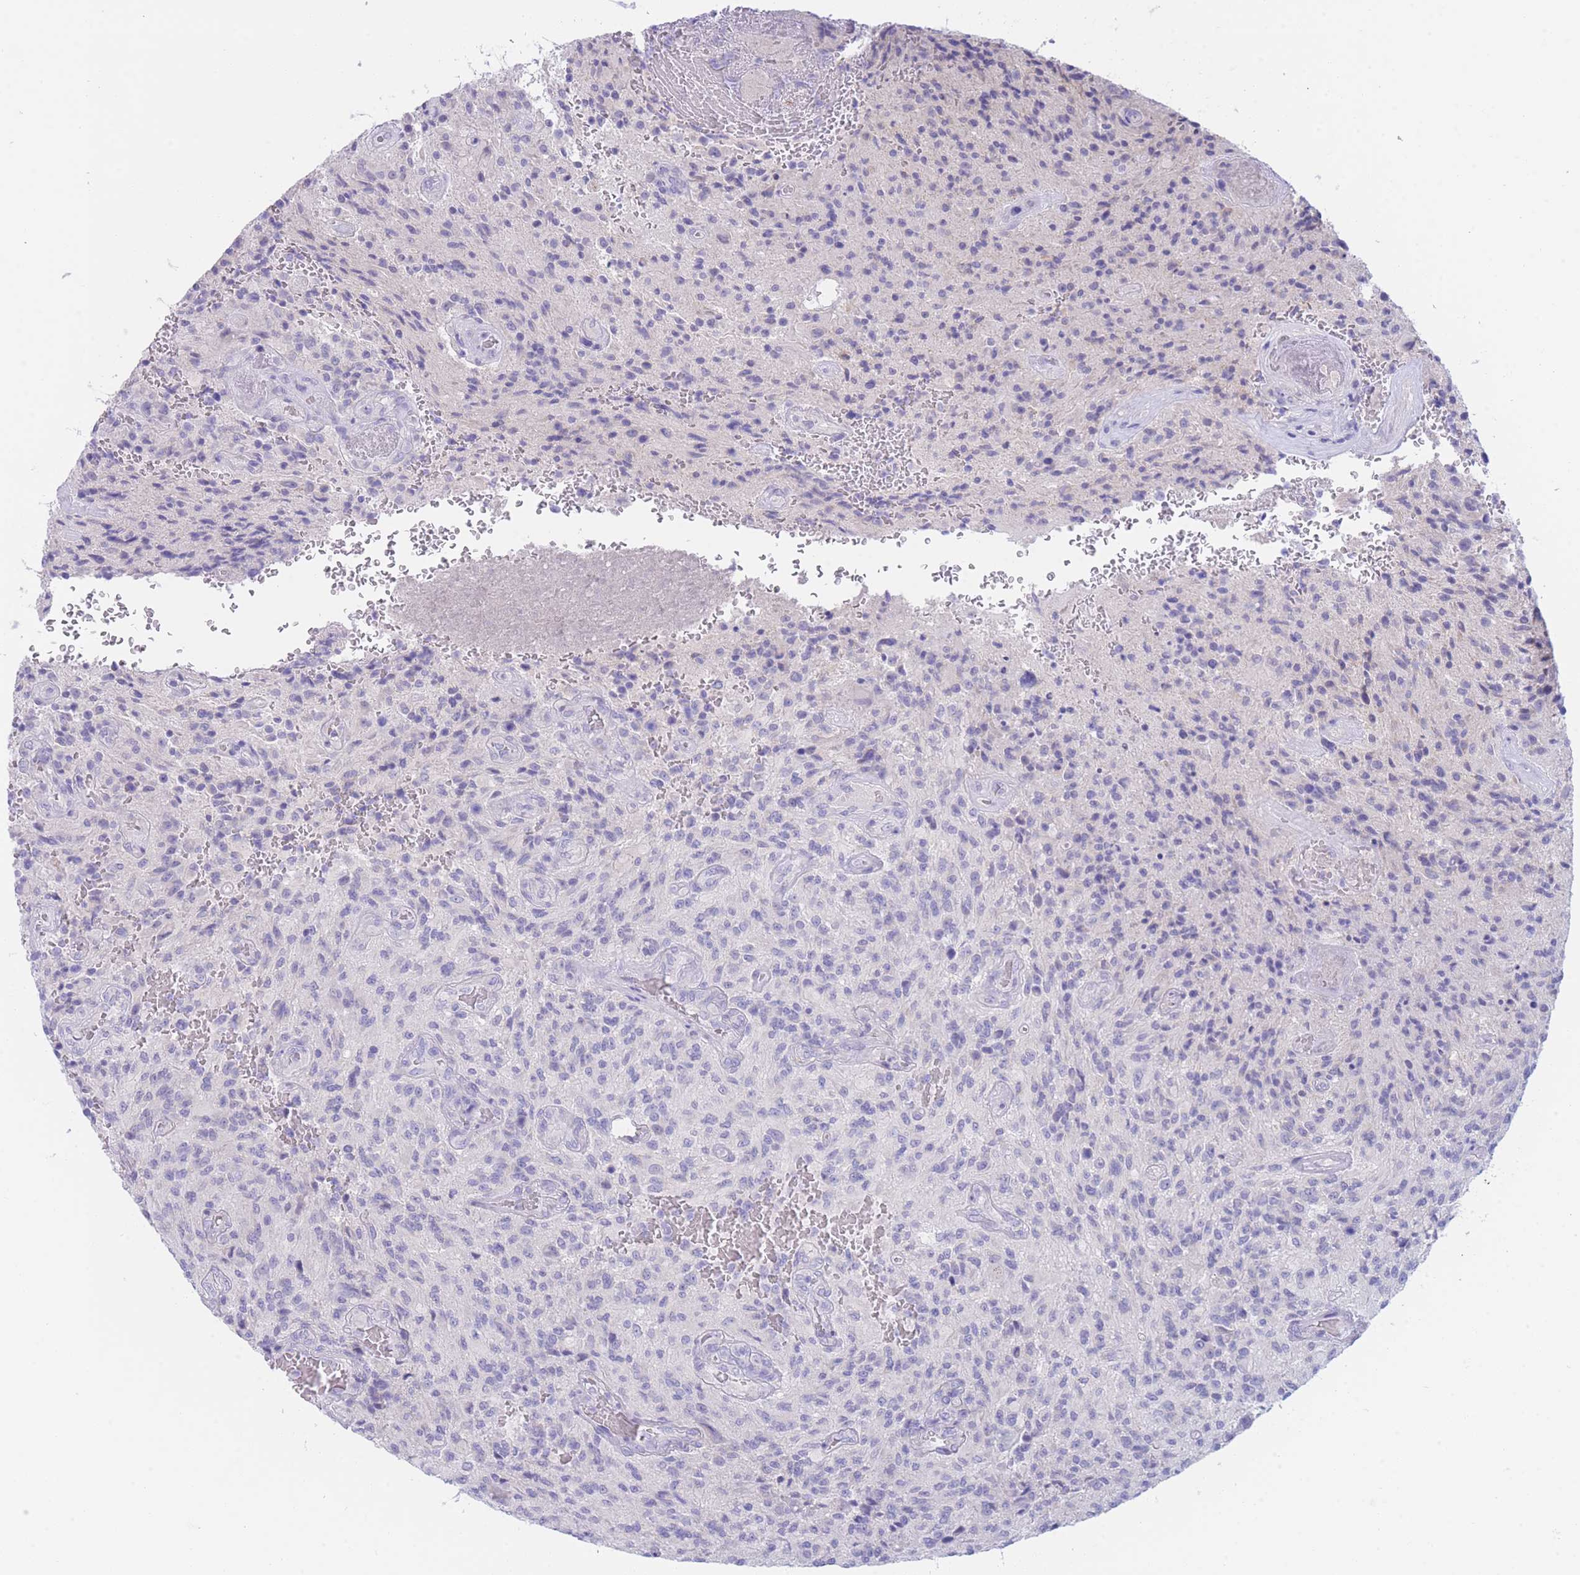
{"staining": {"intensity": "negative", "quantity": "none", "location": "none"}, "tissue": "glioma", "cell_type": "Tumor cells", "image_type": "cancer", "snomed": [{"axis": "morphology", "description": "Normal tissue, NOS"}, {"axis": "morphology", "description": "Glioma, malignant, High grade"}, {"axis": "topography", "description": "Cerebral cortex"}], "caption": "There is no significant staining in tumor cells of malignant glioma (high-grade).", "gene": "PCDHB3", "patient": {"sex": "male", "age": 56}}